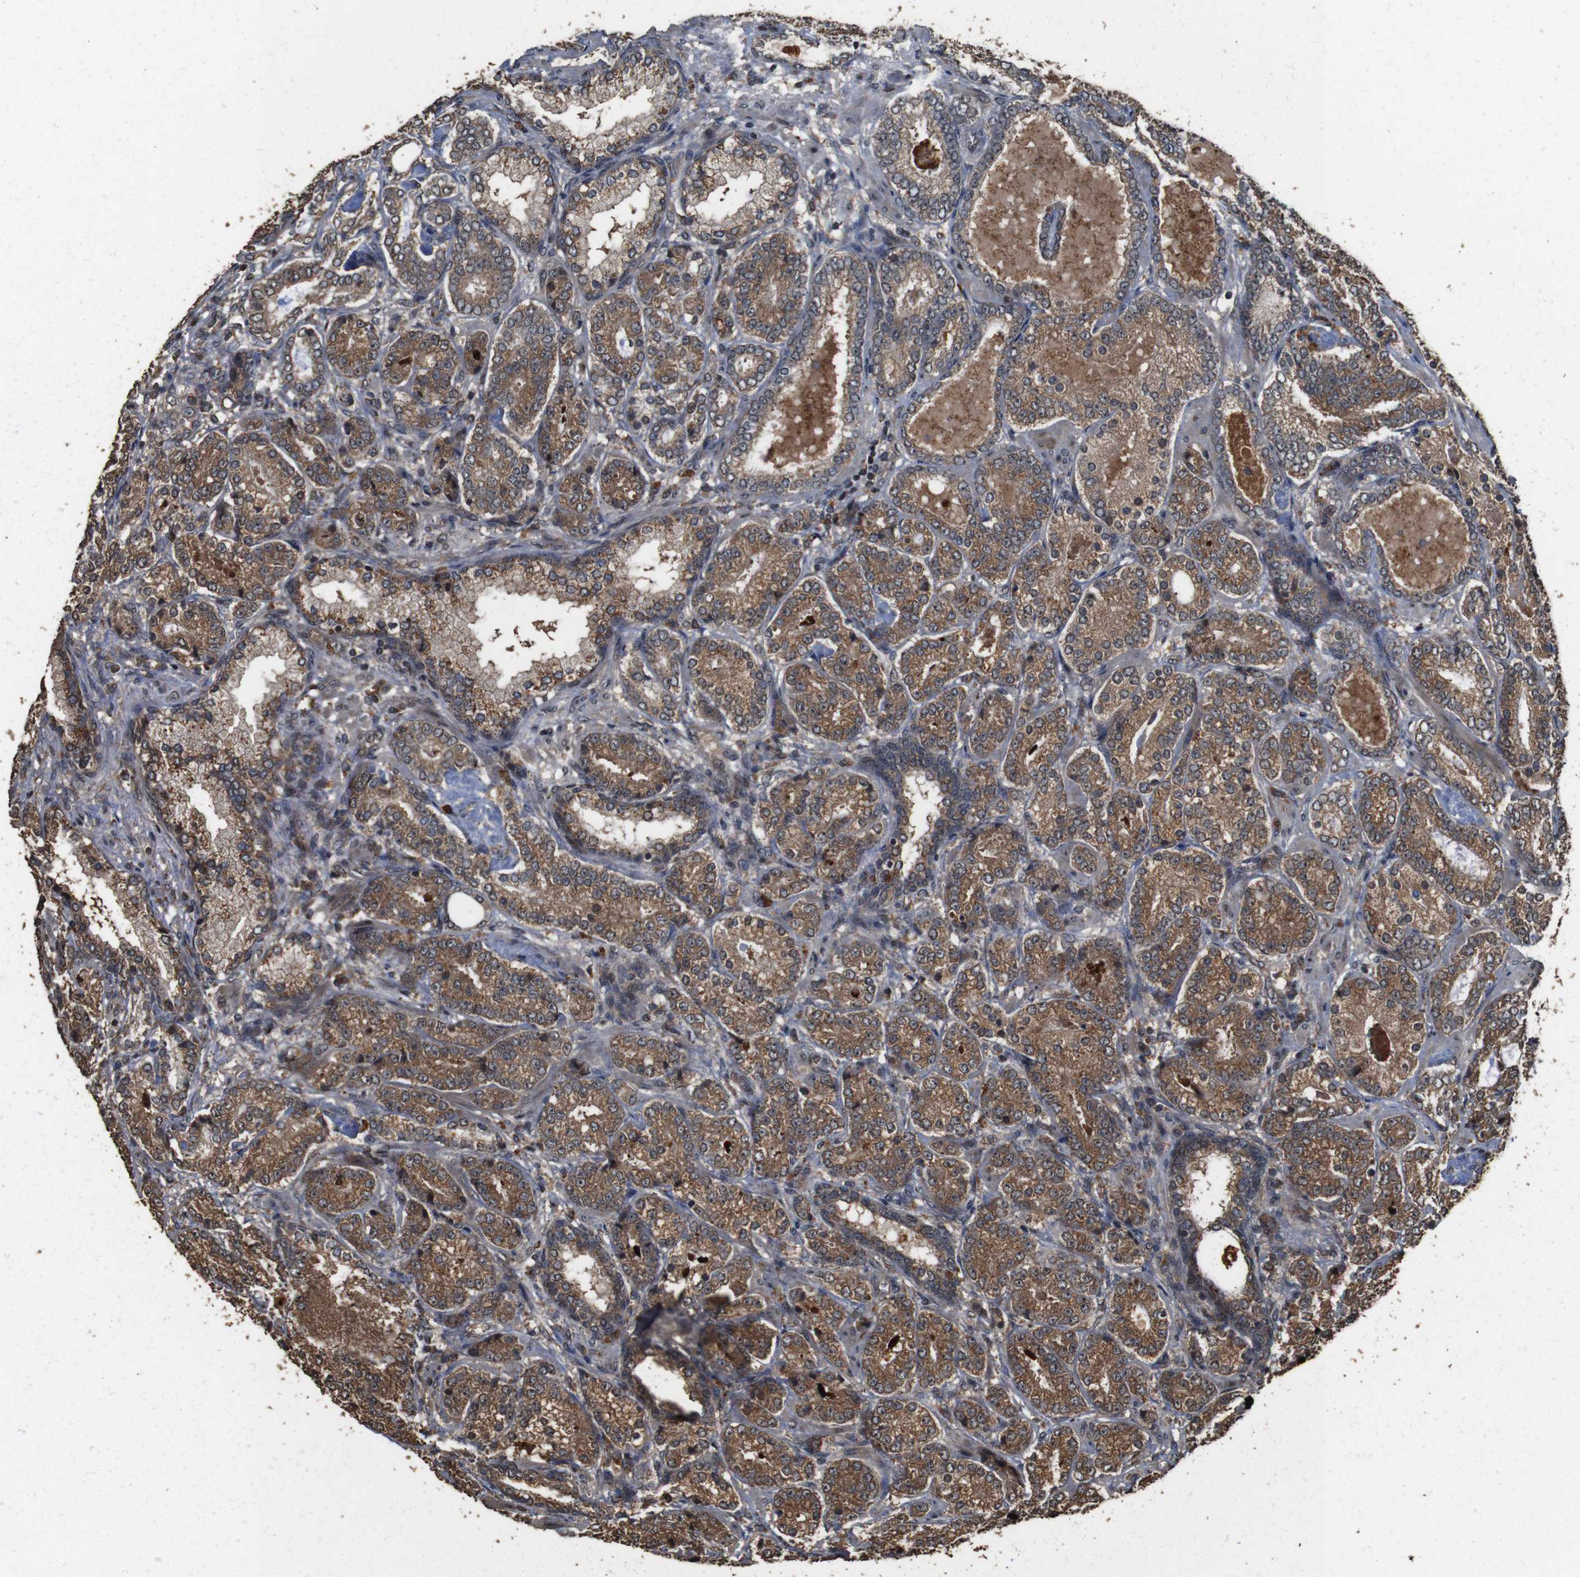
{"staining": {"intensity": "moderate", "quantity": ">75%", "location": "cytoplasmic/membranous"}, "tissue": "prostate cancer", "cell_type": "Tumor cells", "image_type": "cancer", "snomed": [{"axis": "morphology", "description": "Adenocarcinoma, High grade"}, {"axis": "topography", "description": "Prostate"}], "caption": "A brown stain highlights moderate cytoplasmic/membranous positivity of a protein in human adenocarcinoma (high-grade) (prostate) tumor cells.", "gene": "RRAS2", "patient": {"sex": "male", "age": 61}}